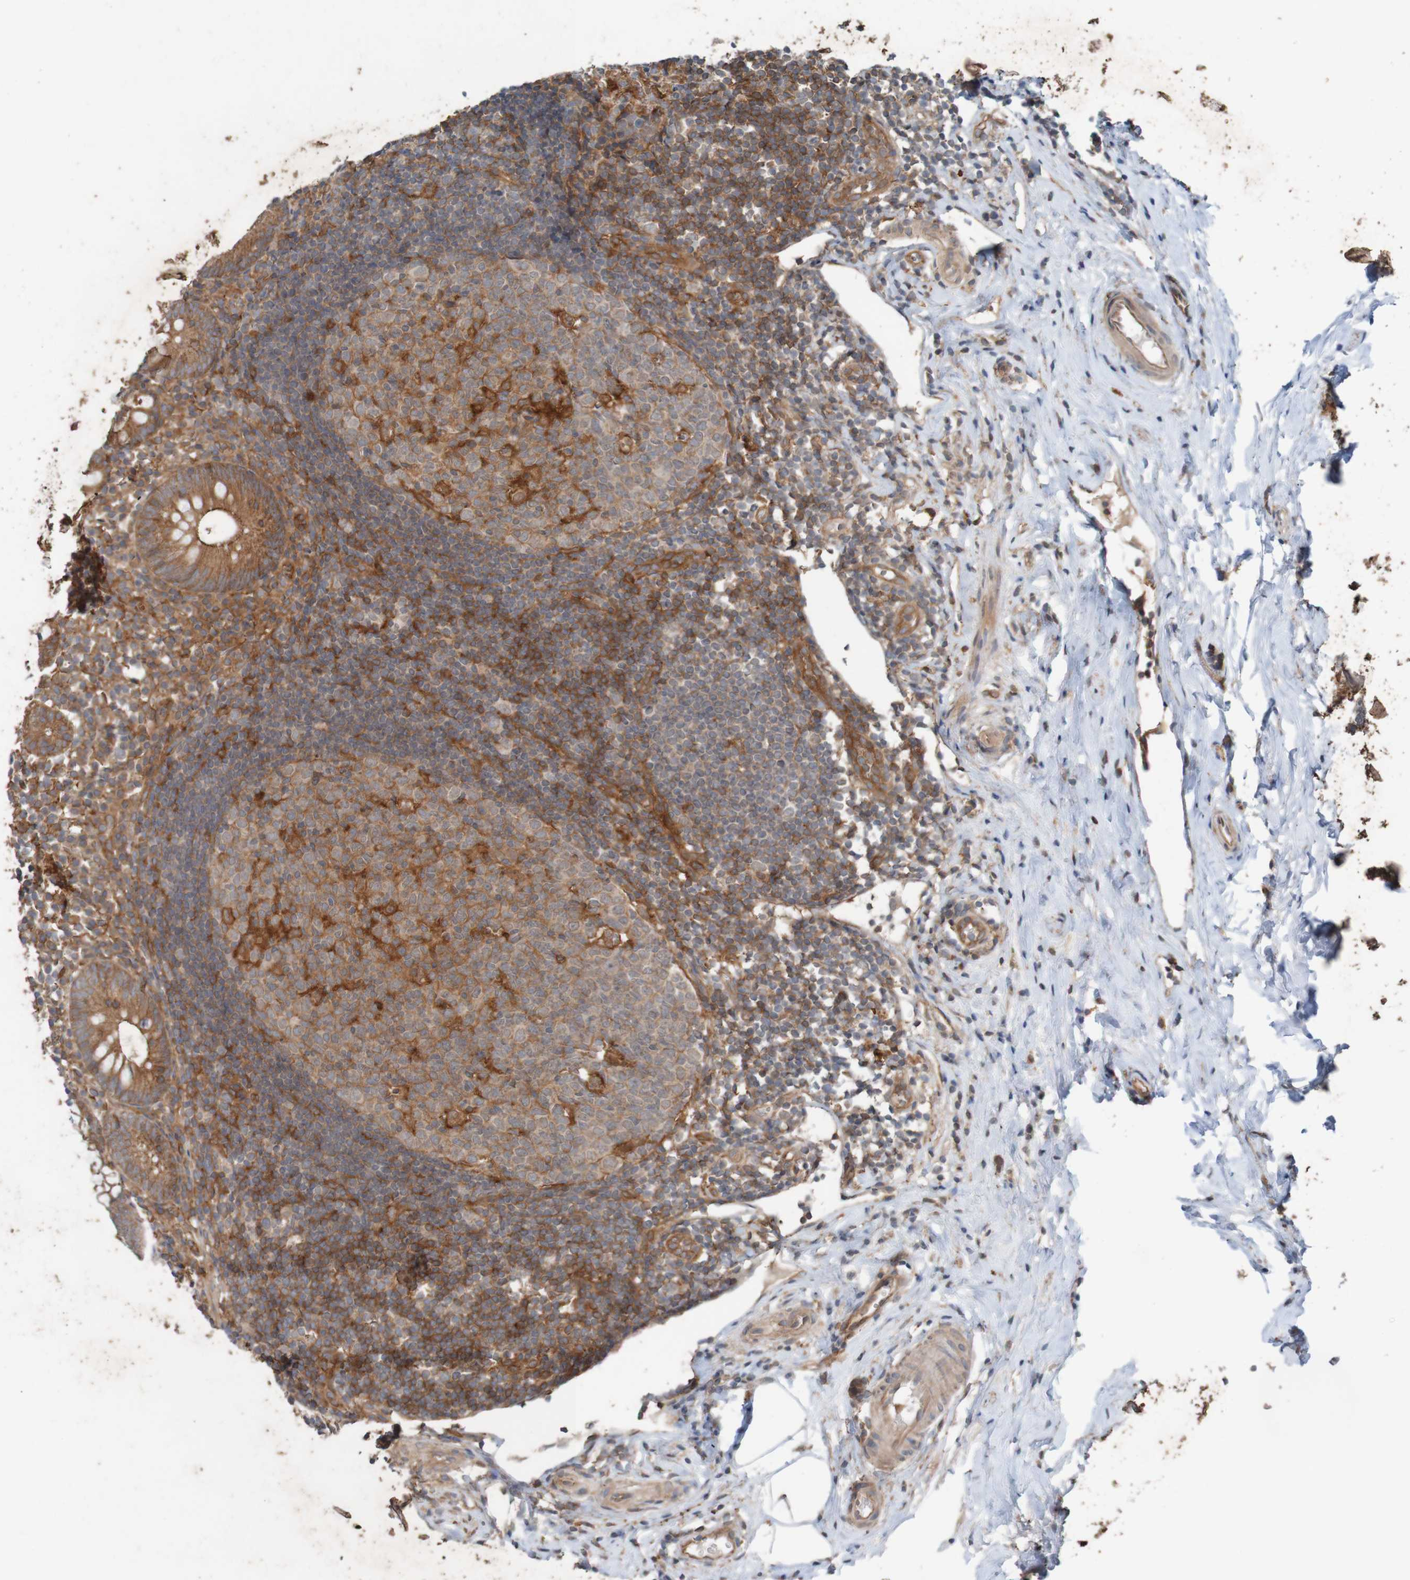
{"staining": {"intensity": "moderate", "quantity": ">75%", "location": "cytoplasmic/membranous"}, "tissue": "appendix", "cell_type": "Glandular cells", "image_type": "normal", "snomed": [{"axis": "morphology", "description": "Normal tissue, NOS"}, {"axis": "topography", "description": "Appendix"}], "caption": "A medium amount of moderate cytoplasmic/membranous expression is present in about >75% of glandular cells in normal appendix. Using DAB (3,3'-diaminobenzidine) (brown) and hematoxylin (blue) stains, captured at high magnification using brightfield microscopy.", "gene": "ARHGEF11", "patient": {"sex": "female", "age": 20}}